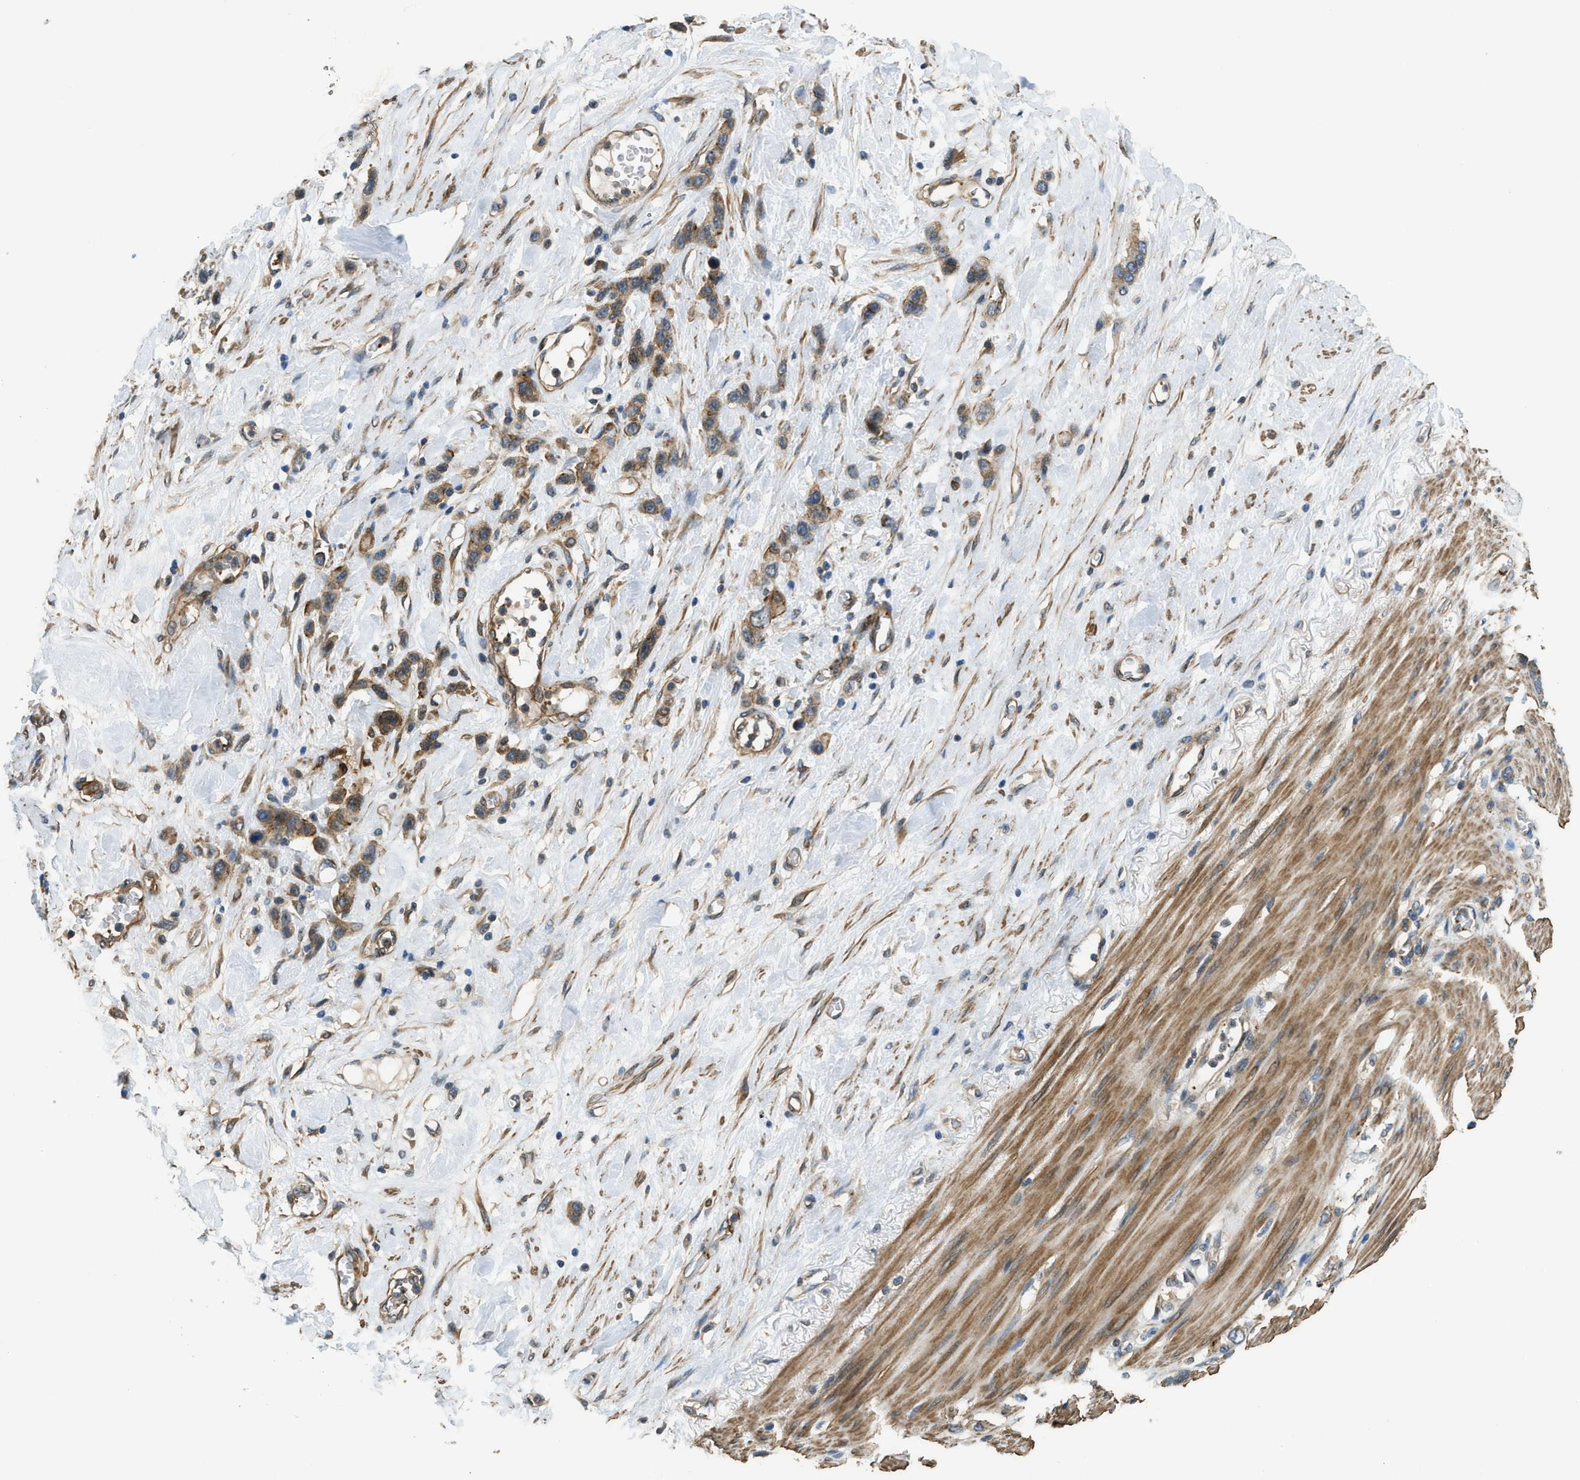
{"staining": {"intensity": "moderate", "quantity": ">75%", "location": "cytoplasmic/membranous"}, "tissue": "stomach cancer", "cell_type": "Tumor cells", "image_type": "cancer", "snomed": [{"axis": "morphology", "description": "Adenocarcinoma, NOS"}, {"axis": "morphology", "description": "Adenocarcinoma, High grade"}, {"axis": "topography", "description": "Stomach, upper"}, {"axis": "topography", "description": "Stomach, lower"}], "caption": "Immunohistochemical staining of human stomach cancer exhibits medium levels of moderate cytoplasmic/membranous expression in about >75% of tumor cells.", "gene": "CGN", "patient": {"sex": "female", "age": 65}}